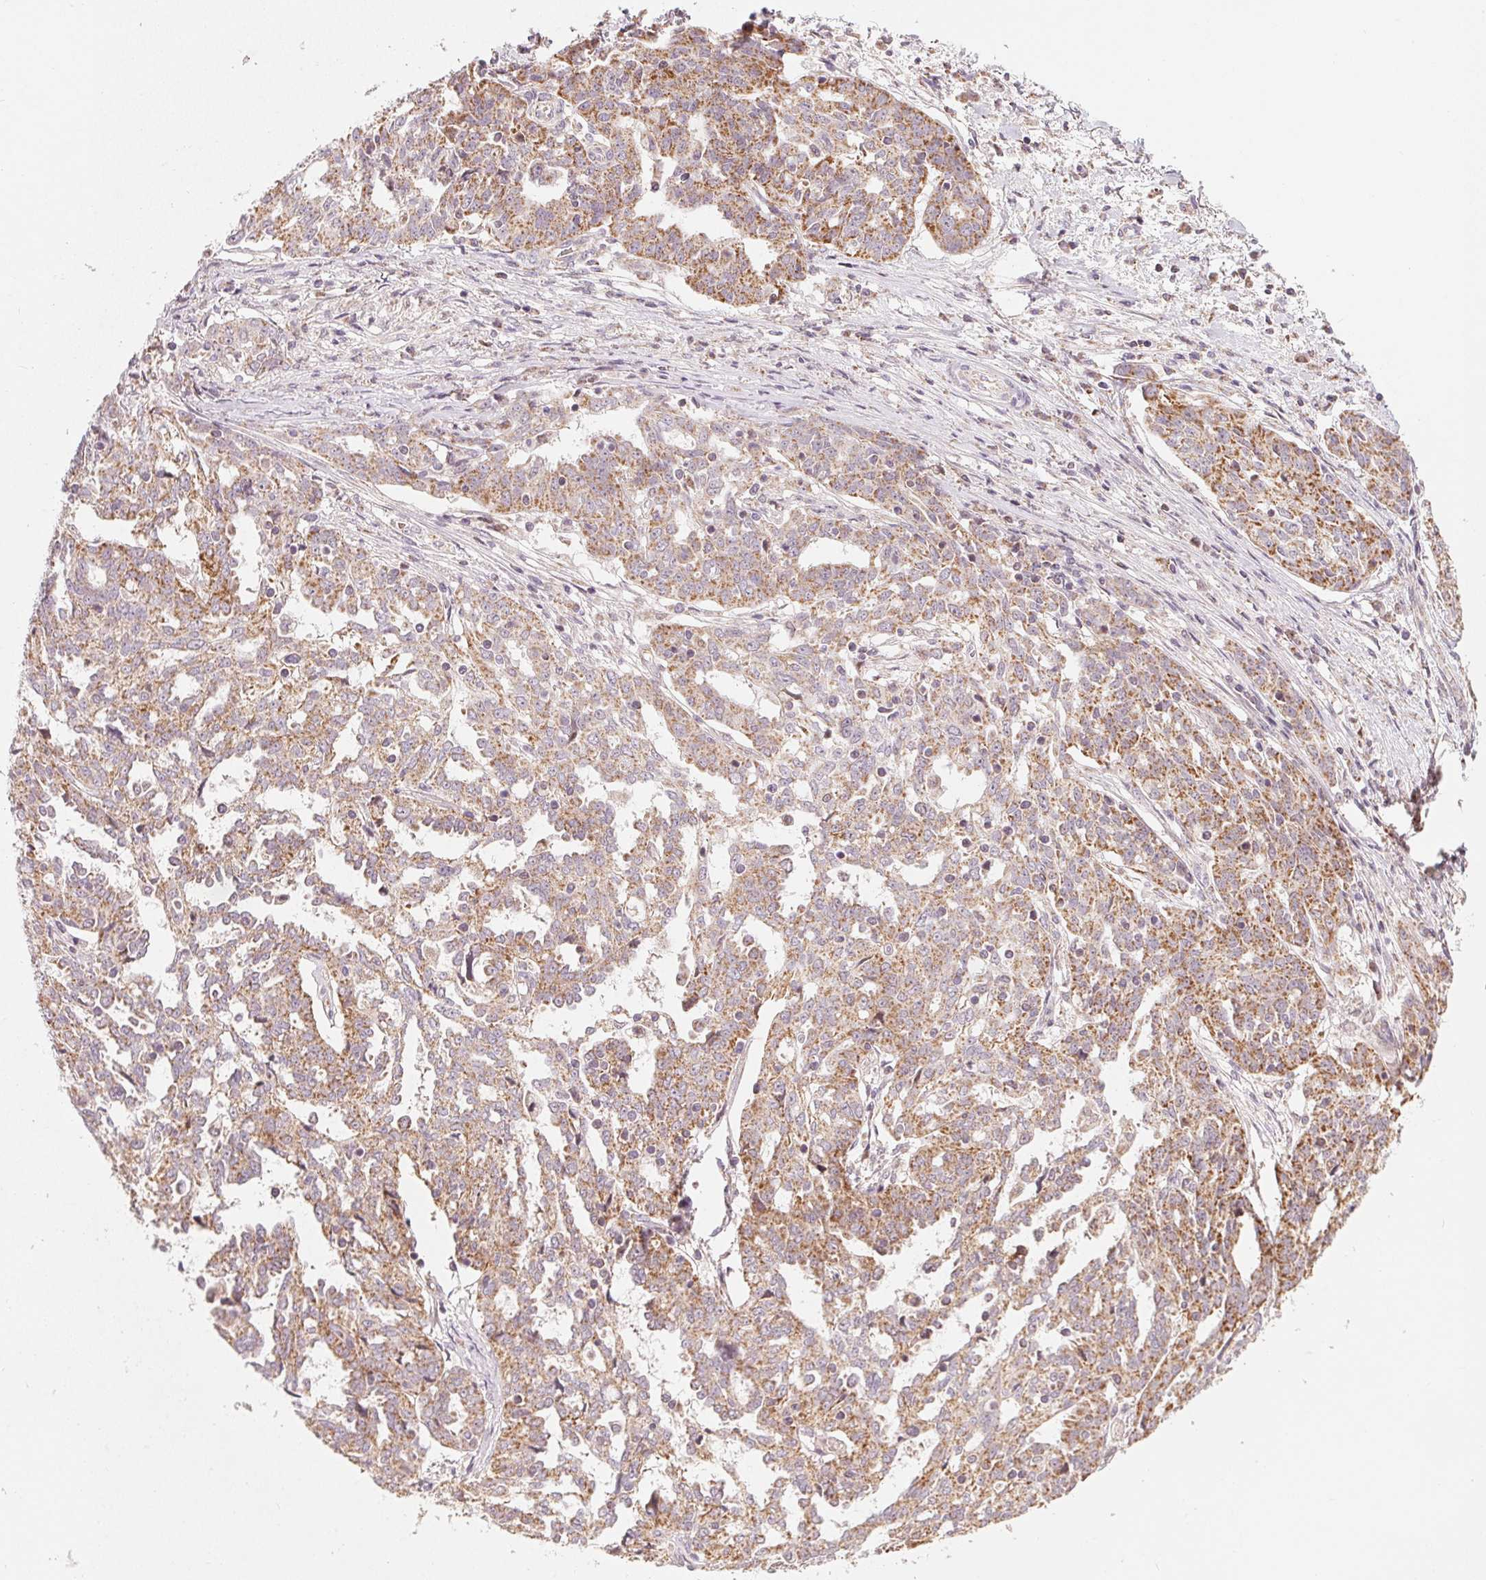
{"staining": {"intensity": "moderate", "quantity": ">75%", "location": "cytoplasmic/membranous"}, "tissue": "ovarian cancer", "cell_type": "Tumor cells", "image_type": "cancer", "snomed": [{"axis": "morphology", "description": "Cystadenocarcinoma, serous, NOS"}, {"axis": "topography", "description": "Ovary"}], "caption": "Immunohistochemistry staining of serous cystadenocarcinoma (ovarian), which exhibits medium levels of moderate cytoplasmic/membranous staining in about >75% of tumor cells indicating moderate cytoplasmic/membranous protein staining. The staining was performed using DAB (3,3'-diaminobenzidine) (brown) for protein detection and nuclei were counterstained in hematoxylin (blue).", "gene": "COQ7", "patient": {"sex": "female", "age": 67}}